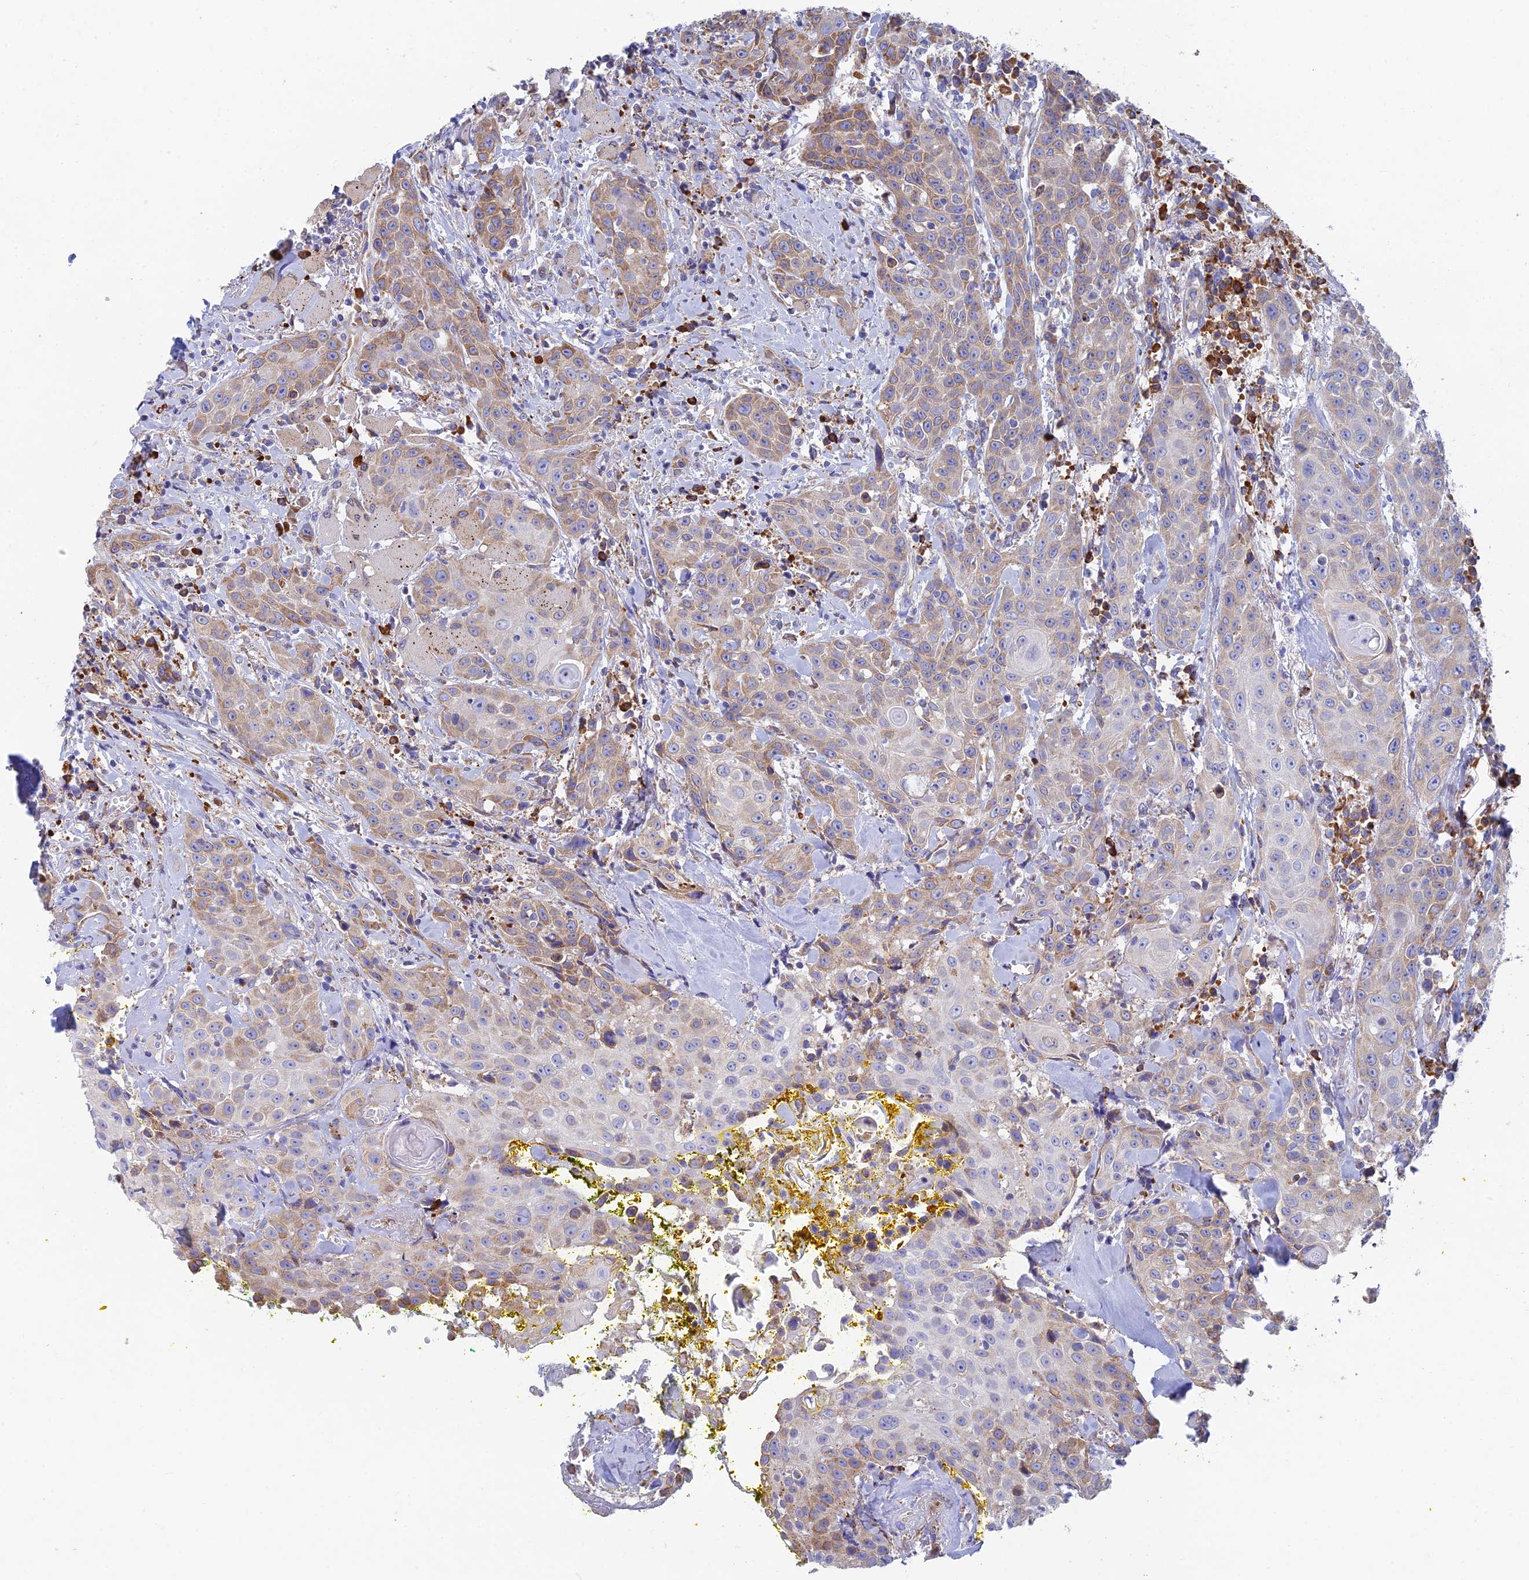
{"staining": {"intensity": "moderate", "quantity": "25%-75%", "location": "cytoplasmic/membranous"}, "tissue": "head and neck cancer", "cell_type": "Tumor cells", "image_type": "cancer", "snomed": [{"axis": "morphology", "description": "Squamous cell carcinoma, NOS"}, {"axis": "topography", "description": "Oral tissue"}, {"axis": "topography", "description": "Head-Neck"}], "caption": "Immunohistochemistry of human head and neck cancer (squamous cell carcinoma) shows medium levels of moderate cytoplasmic/membranous staining in about 25%-75% of tumor cells.", "gene": "WDR35", "patient": {"sex": "female", "age": 82}}